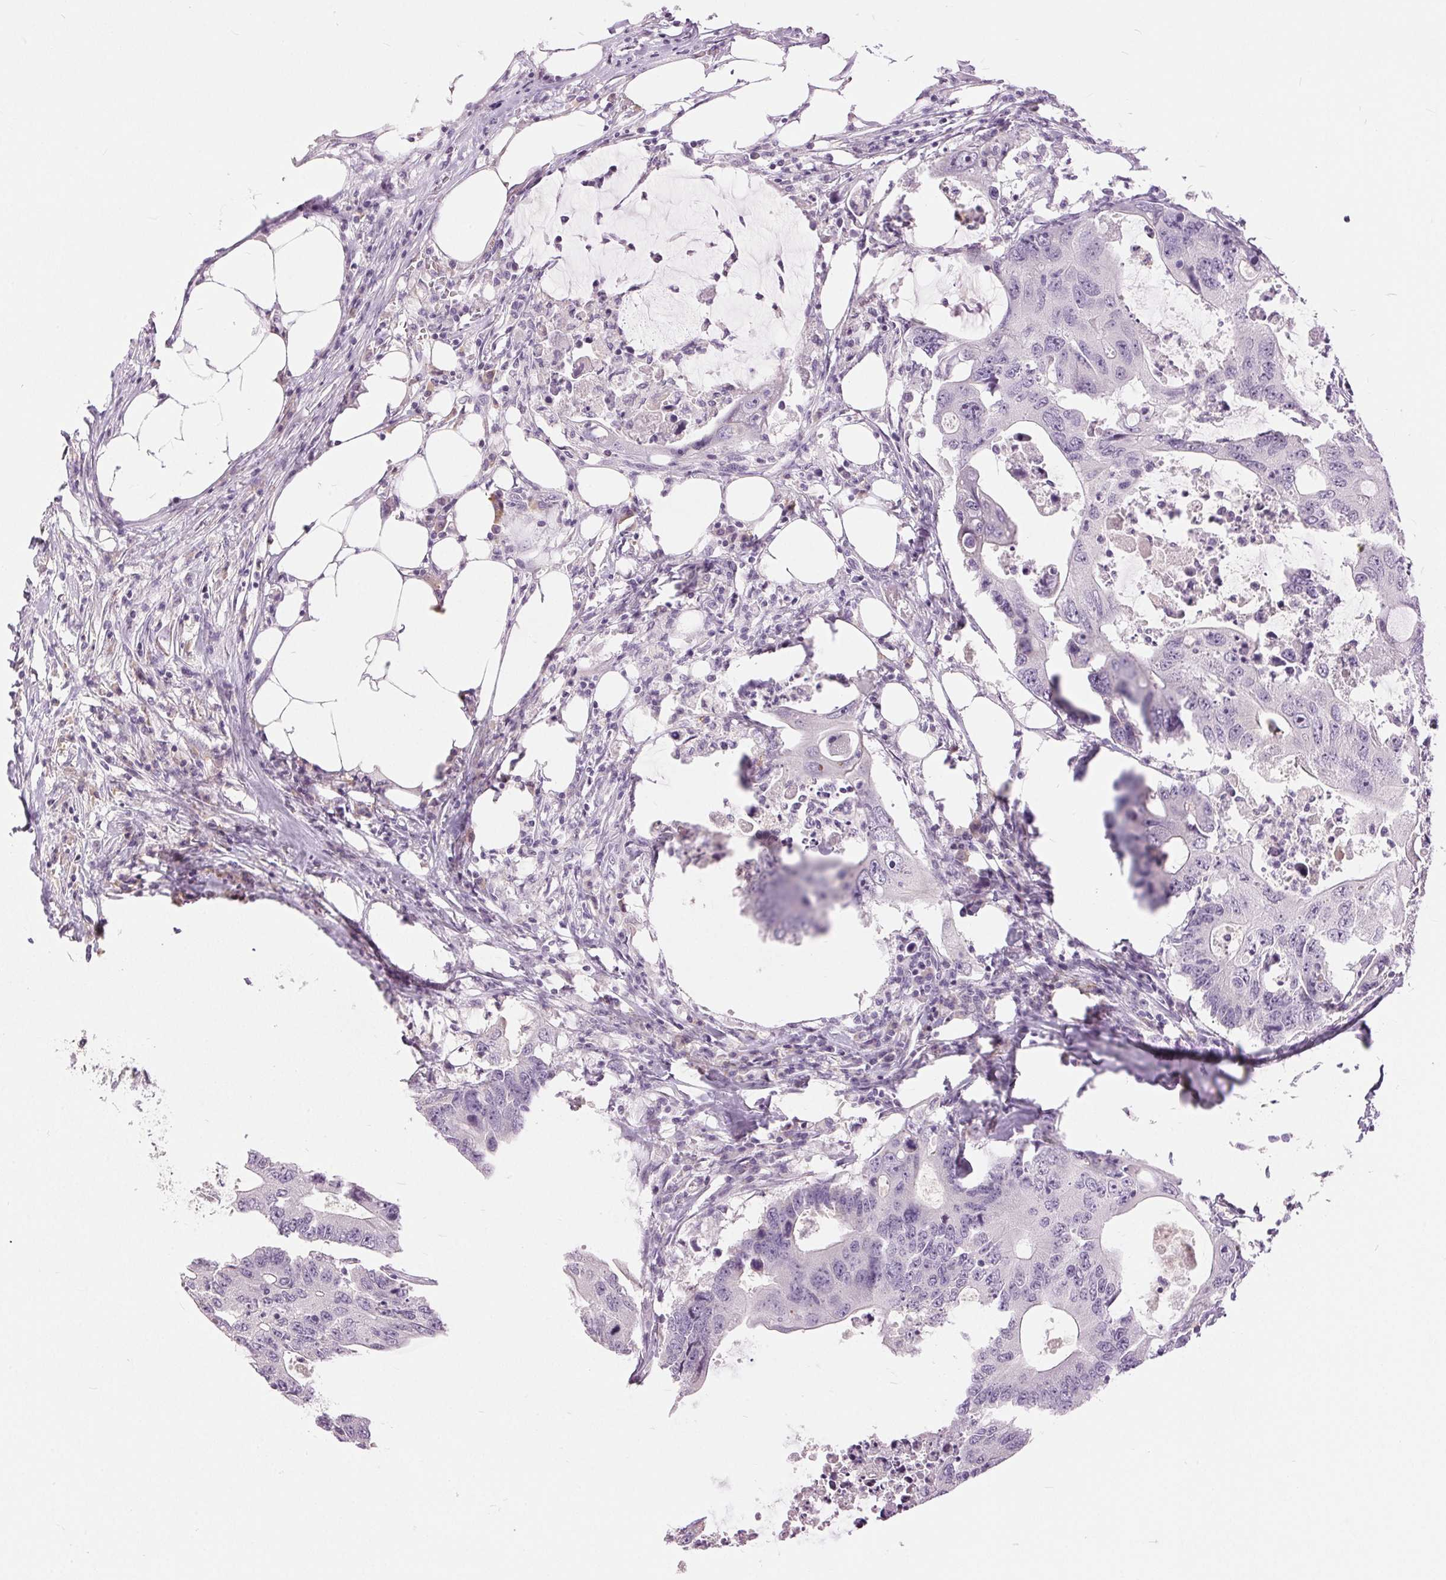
{"staining": {"intensity": "negative", "quantity": "none", "location": "none"}, "tissue": "colorectal cancer", "cell_type": "Tumor cells", "image_type": "cancer", "snomed": [{"axis": "morphology", "description": "Adenocarcinoma, NOS"}, {"axis": "topography", "description": "Colon"}], "caption": "Immunohistochemistry micrograph of colorectal cancer stained for a protein (brown), which shows no staining in tumor cells.", "gene": "DSG3", "patient": {"sex": "male", "age": 71}}